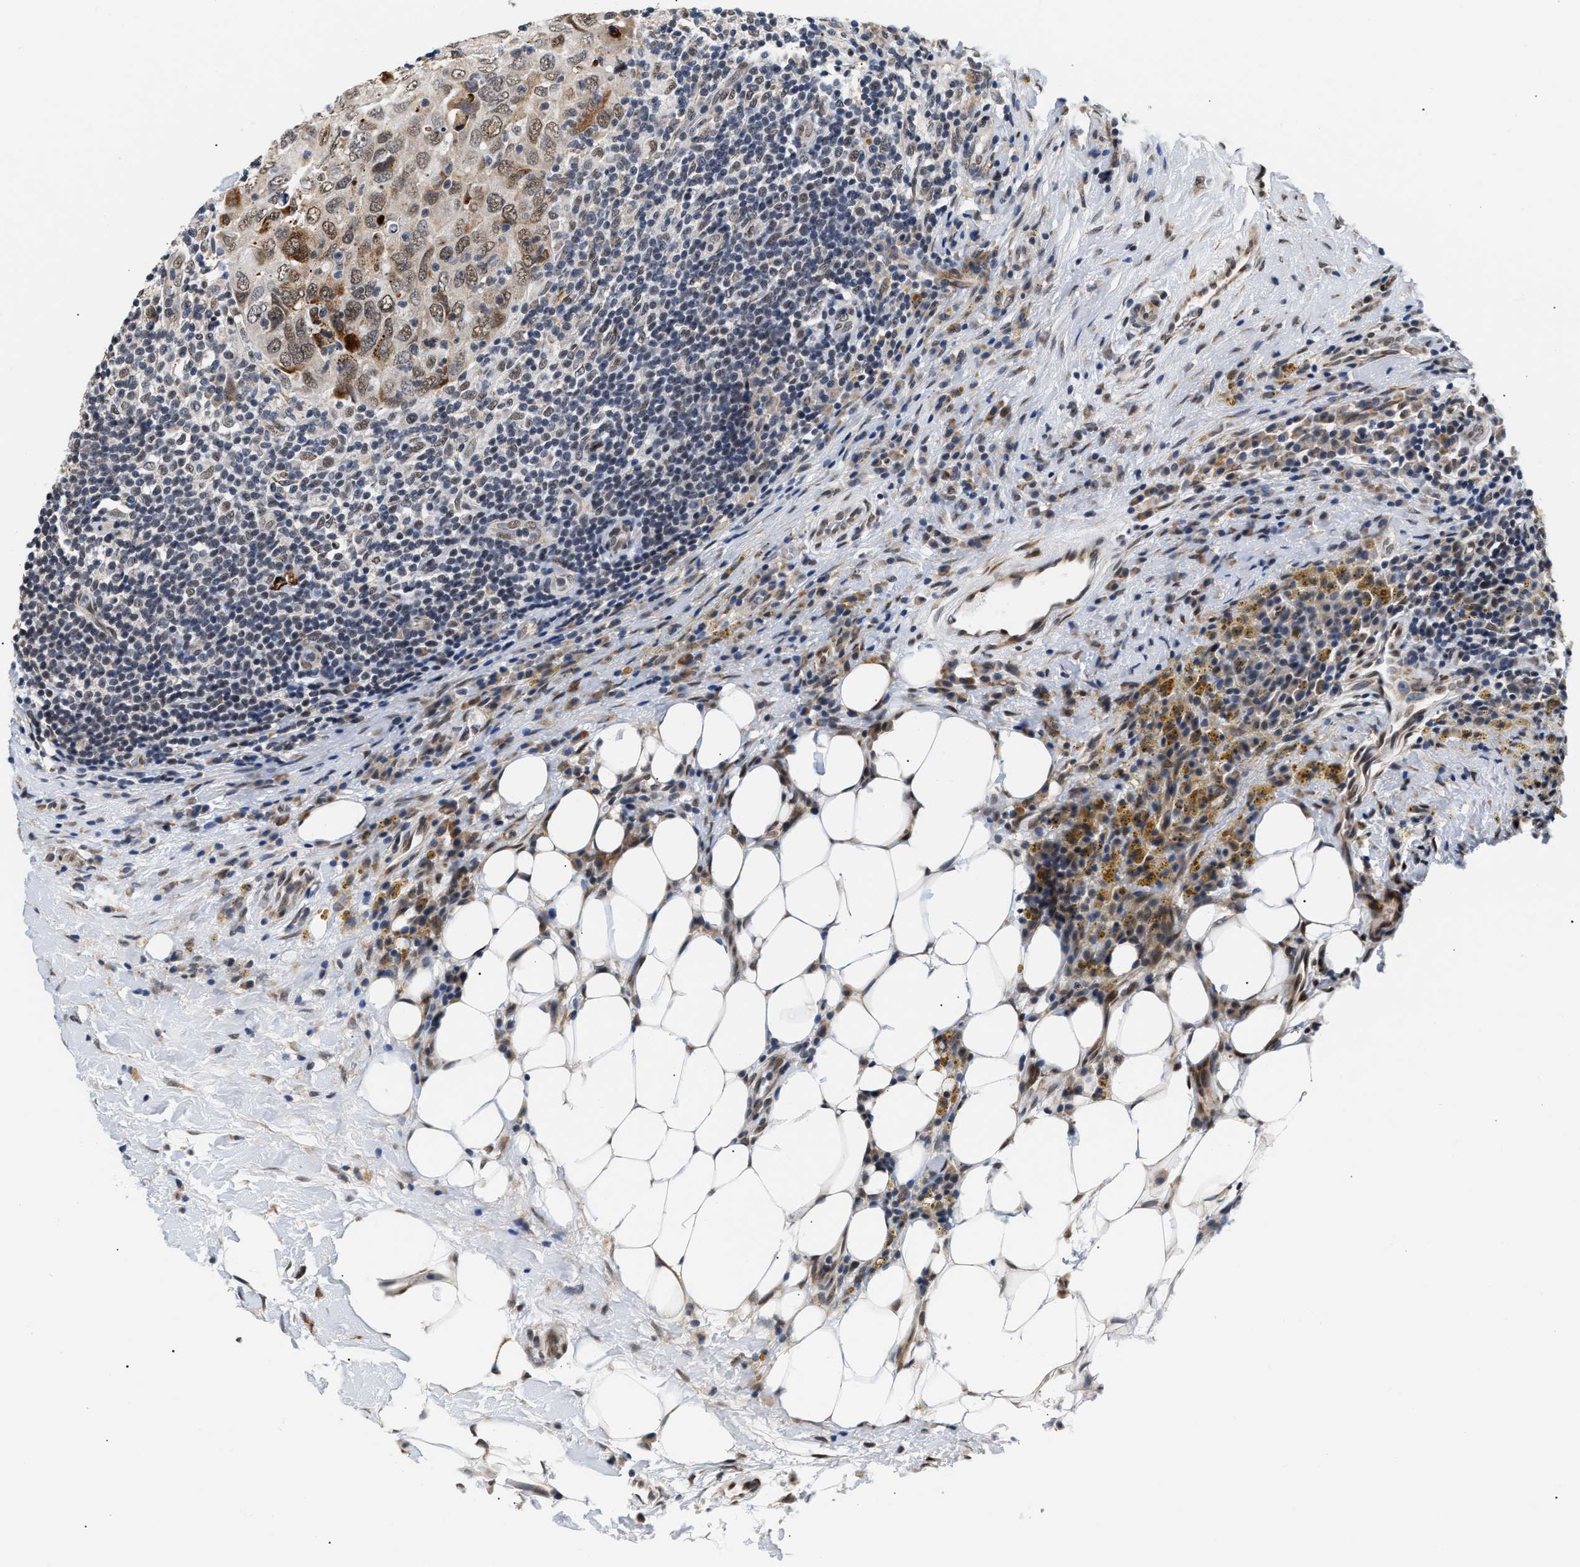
{"staining": {"intensity": "moderate", "quantity": "25%-75%", "location": "cytoplasmic/membranous,nuclear"}, "tissue": "breast cancer", "cell_type": "Tumor cells", "image_type": "cancer", "snomed": [{"axis": "morphology", "description": "Duct carcinoma"}, {"axis": "topography", "description": "Breast"}], "caption": "Invasive ductal carcinoma (breast) tissue displays moderate cytoplasmic/membranous and nuclear expression in approximately 25%-75% of tumor cells", "gene": "THOC1", "patient": {"sex": "female", "age": 37}}